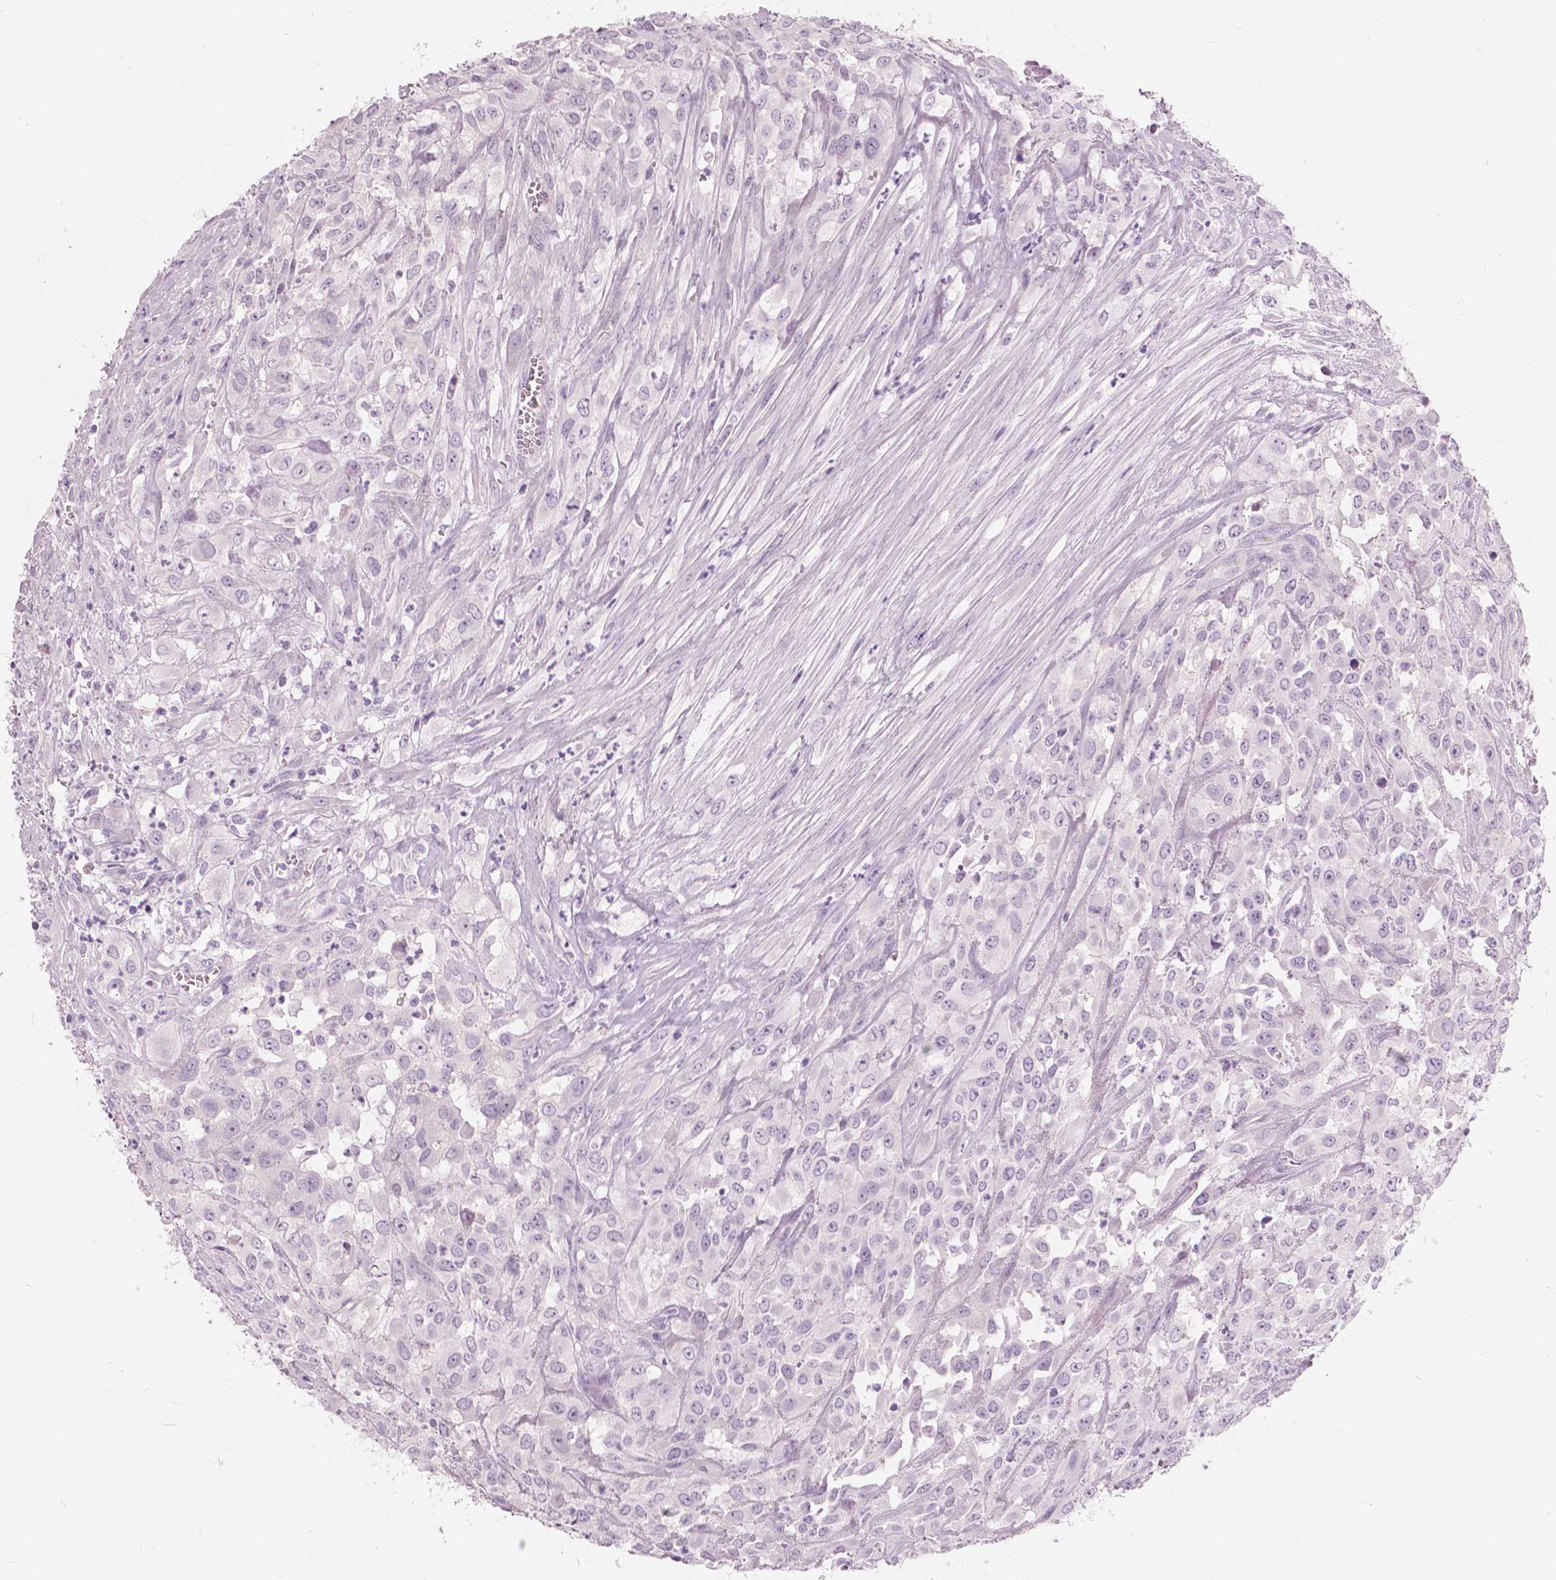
{"staining": {"intensity": "negative", "quantity": "none", "location": "none"}, "tissue": "urothelial cancer", "cell_type": "Tumor cells", "image_type": "cancer", "snomed": [{"axis": "morphology", "description": "Urothelial carcinoma, High grade"}, {"axis": "topography", "description": "Urinary bladder"}], "caption": "DAB (3,3'-diaminobenzidine) immunohistochemical staining of human high-grade urothelial carcinoma displays no significant positivity in tumor cells.", "gene": "A4GNT", "patient": {"sex": "male", "age": 67}}